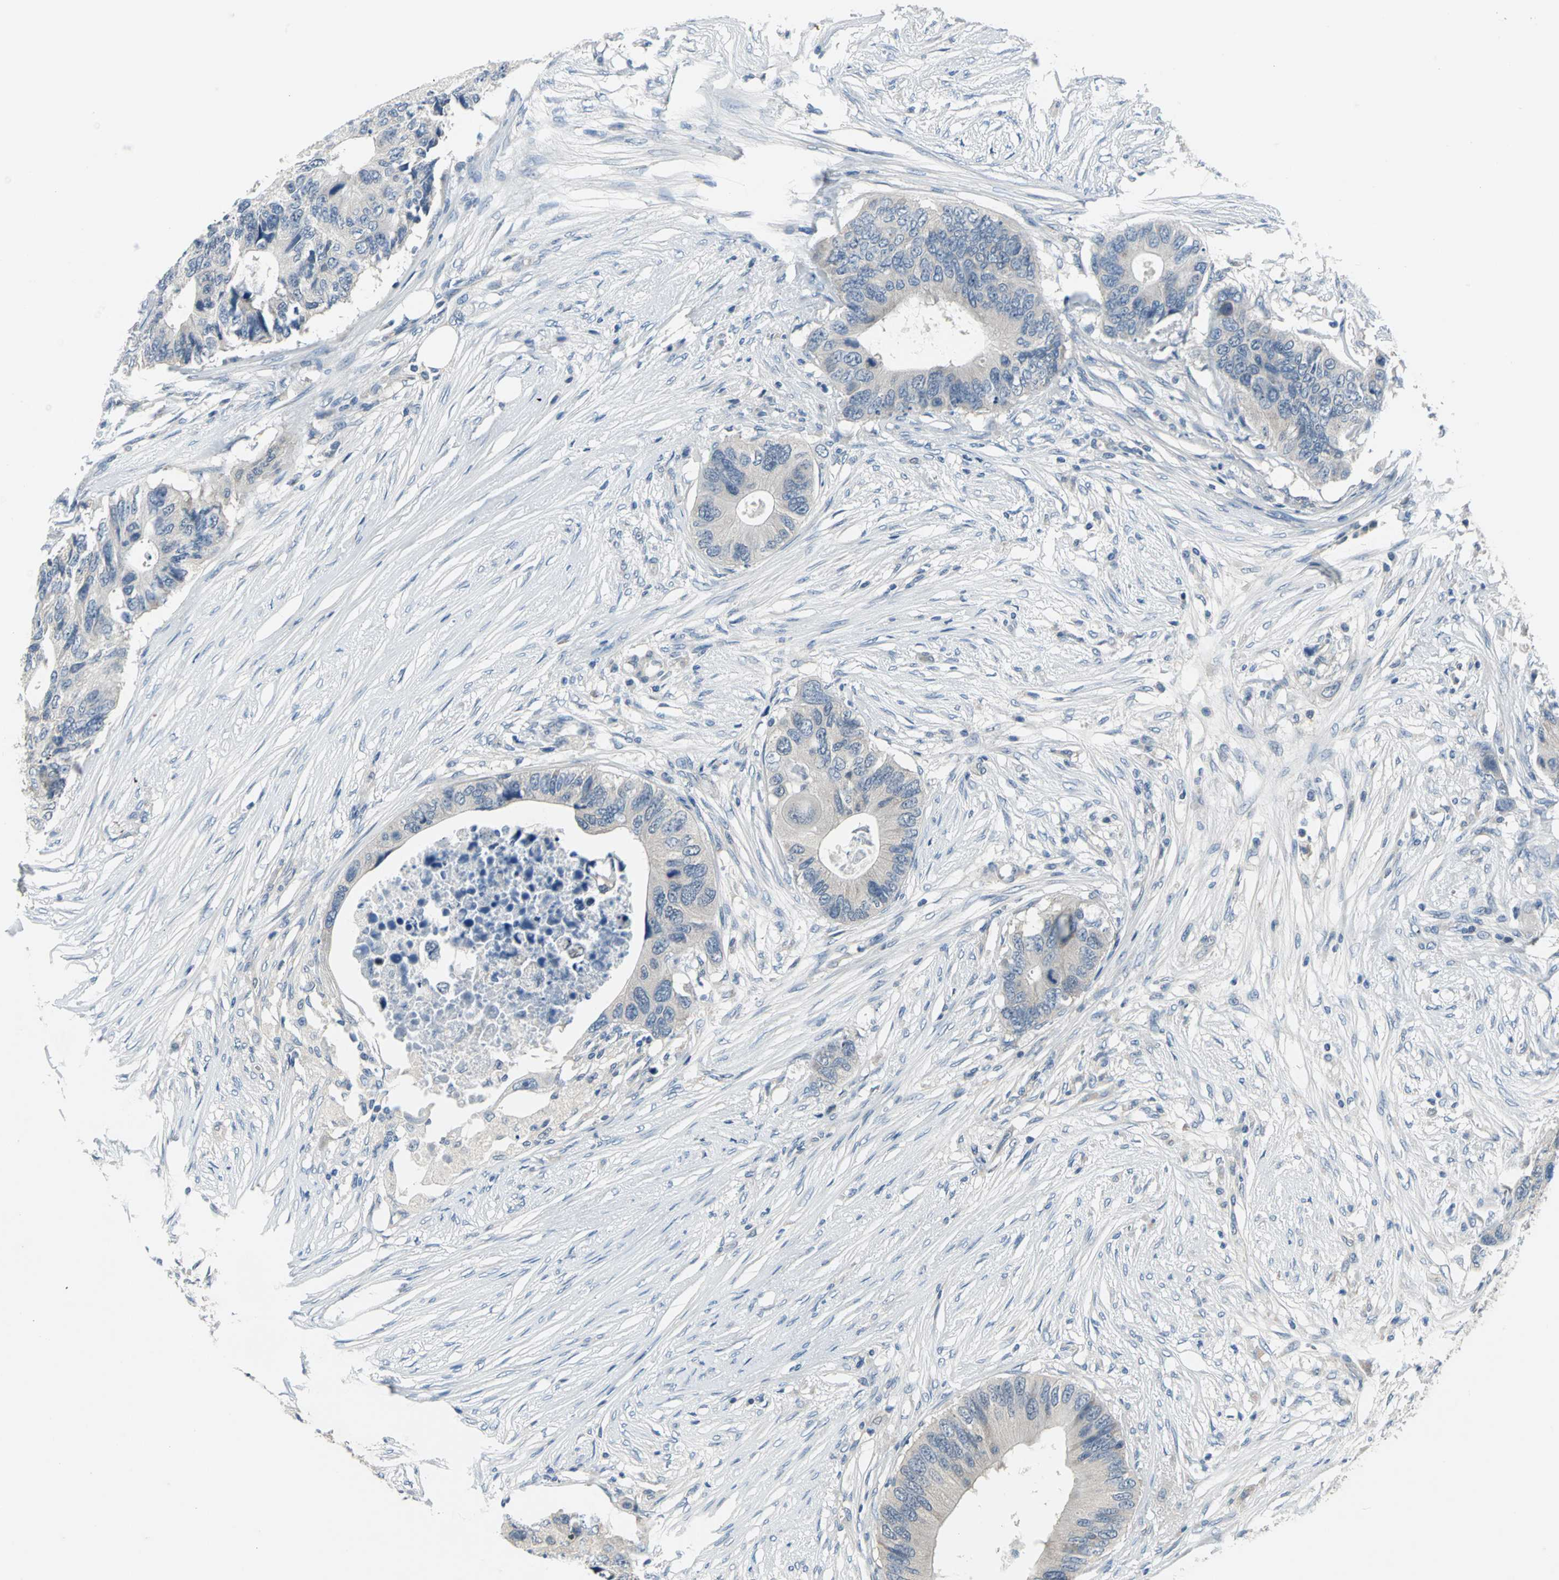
{"staining": {"intensity": "weak", "quantity": "25%-75%", "location": "cytoplasmic/membranous"}, "tissue": "colorectal cancer", "cell_type": "Tumor cells", "image_type": "cancer", "snomed": [{"axis": "morphology", "description": "Adenocarcinoma, NOS"}, {"axis": "topography", "description": "Colon"}], "caption": "DAB (3,3'-diaminobenzidine) immunohistochemical staining of human adenocarcinoma (colorectal) displays weak cytoplasmic/membranous protein staining in about 25%-75% of tumor cells.", "gene": "ZNF415", "patient": {"sex": "male", "age": 71}}